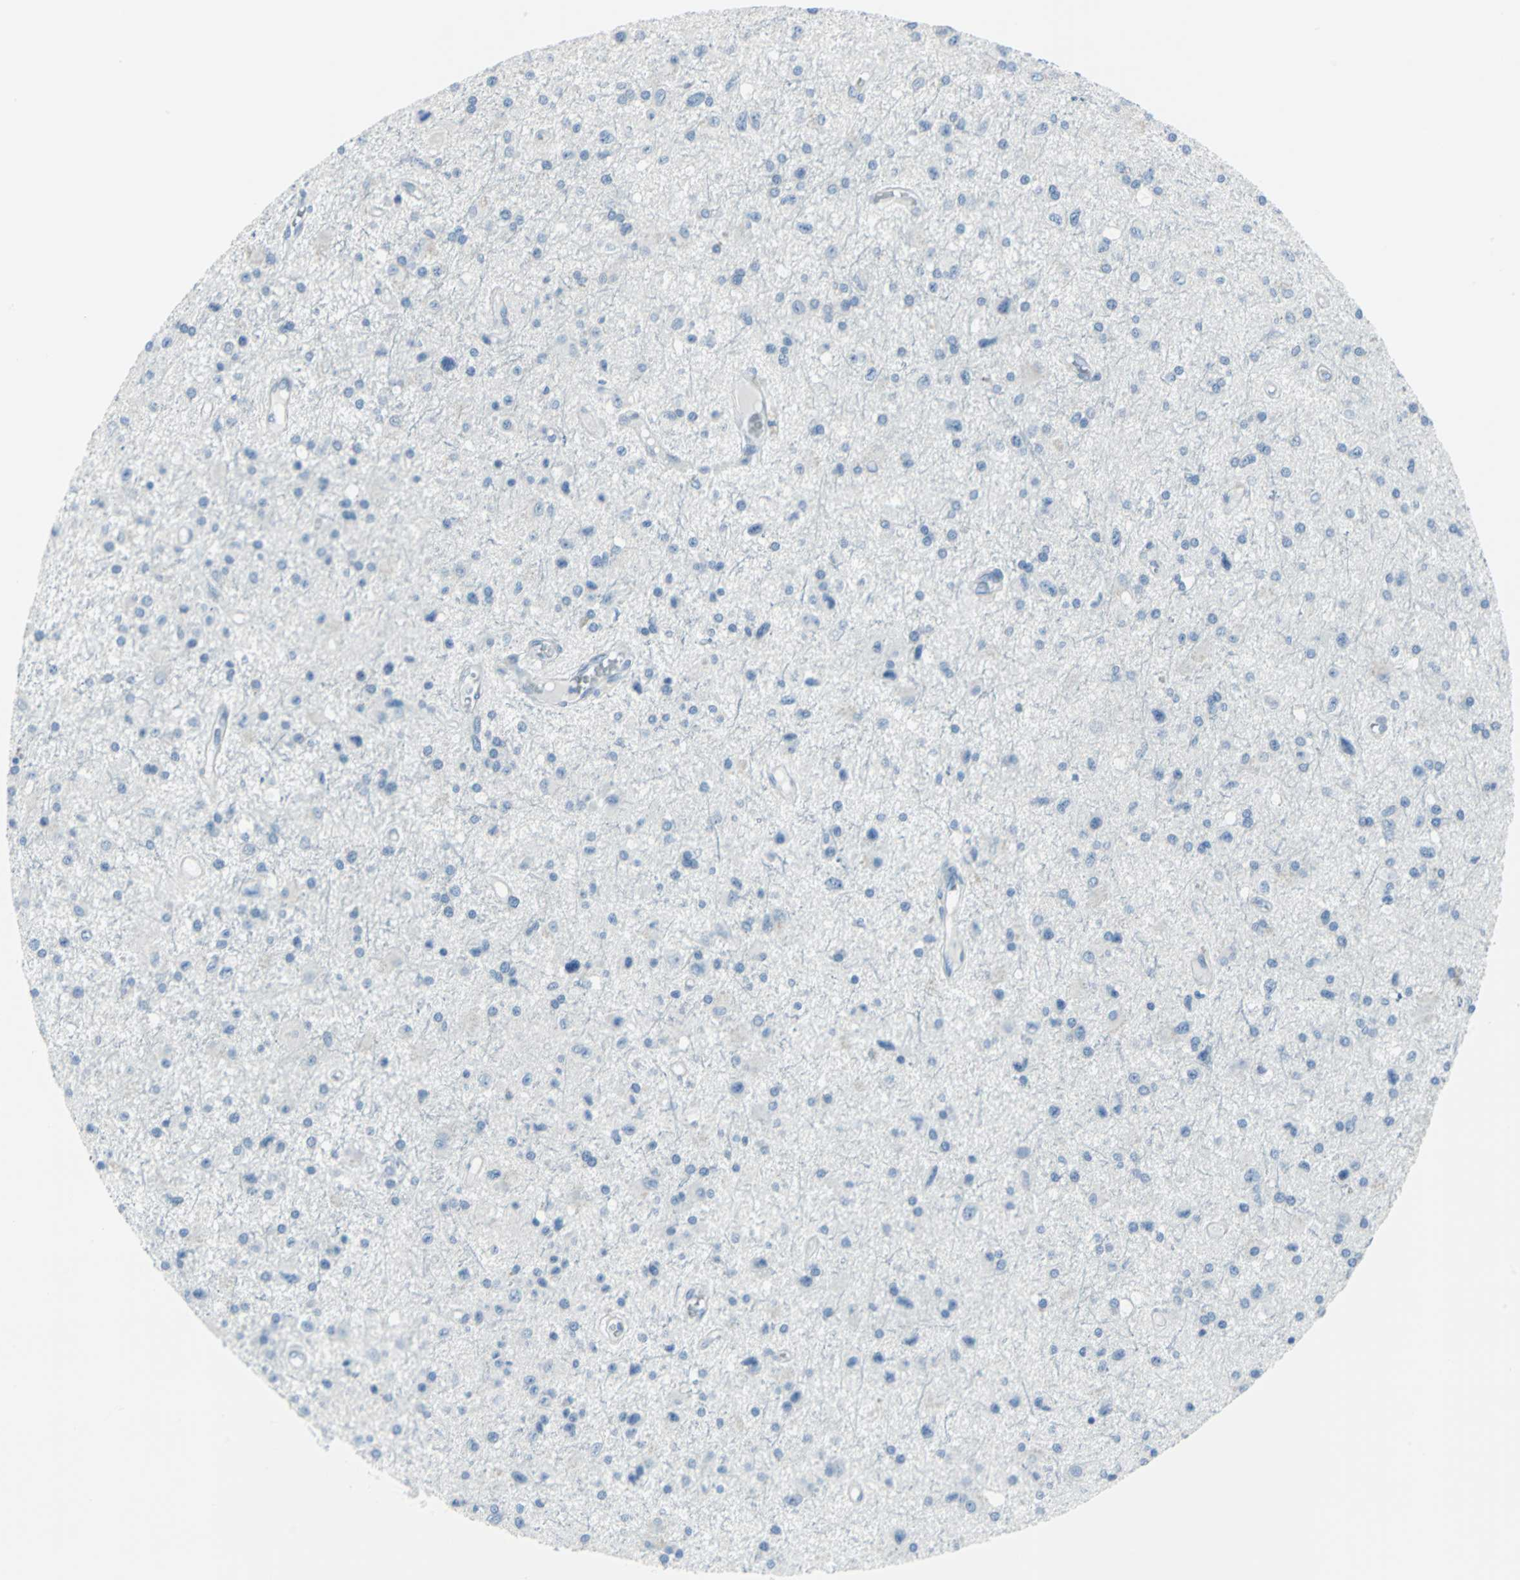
{"staining": {"intensity": "negative", "quantity": "none", "location": "none"}, "tissue": "glioma", "cell_type": "Tumor cells", "image_type": "cancer", "snomed": [{"axis": "morphology", "description": "Glioma, malignant, Low grade"}, {"axis": "topography", "description": "Brain"}], "caption": "Micrograph shows no significant protein positivity in tumor cells of low-grade glioma (malignant). The staining is performed using DAB brown chromogen with nuclei counter-stained in using hematoxylin.", "gene": "CYB5A", "patient": {"sex": "male", "age": 58}}